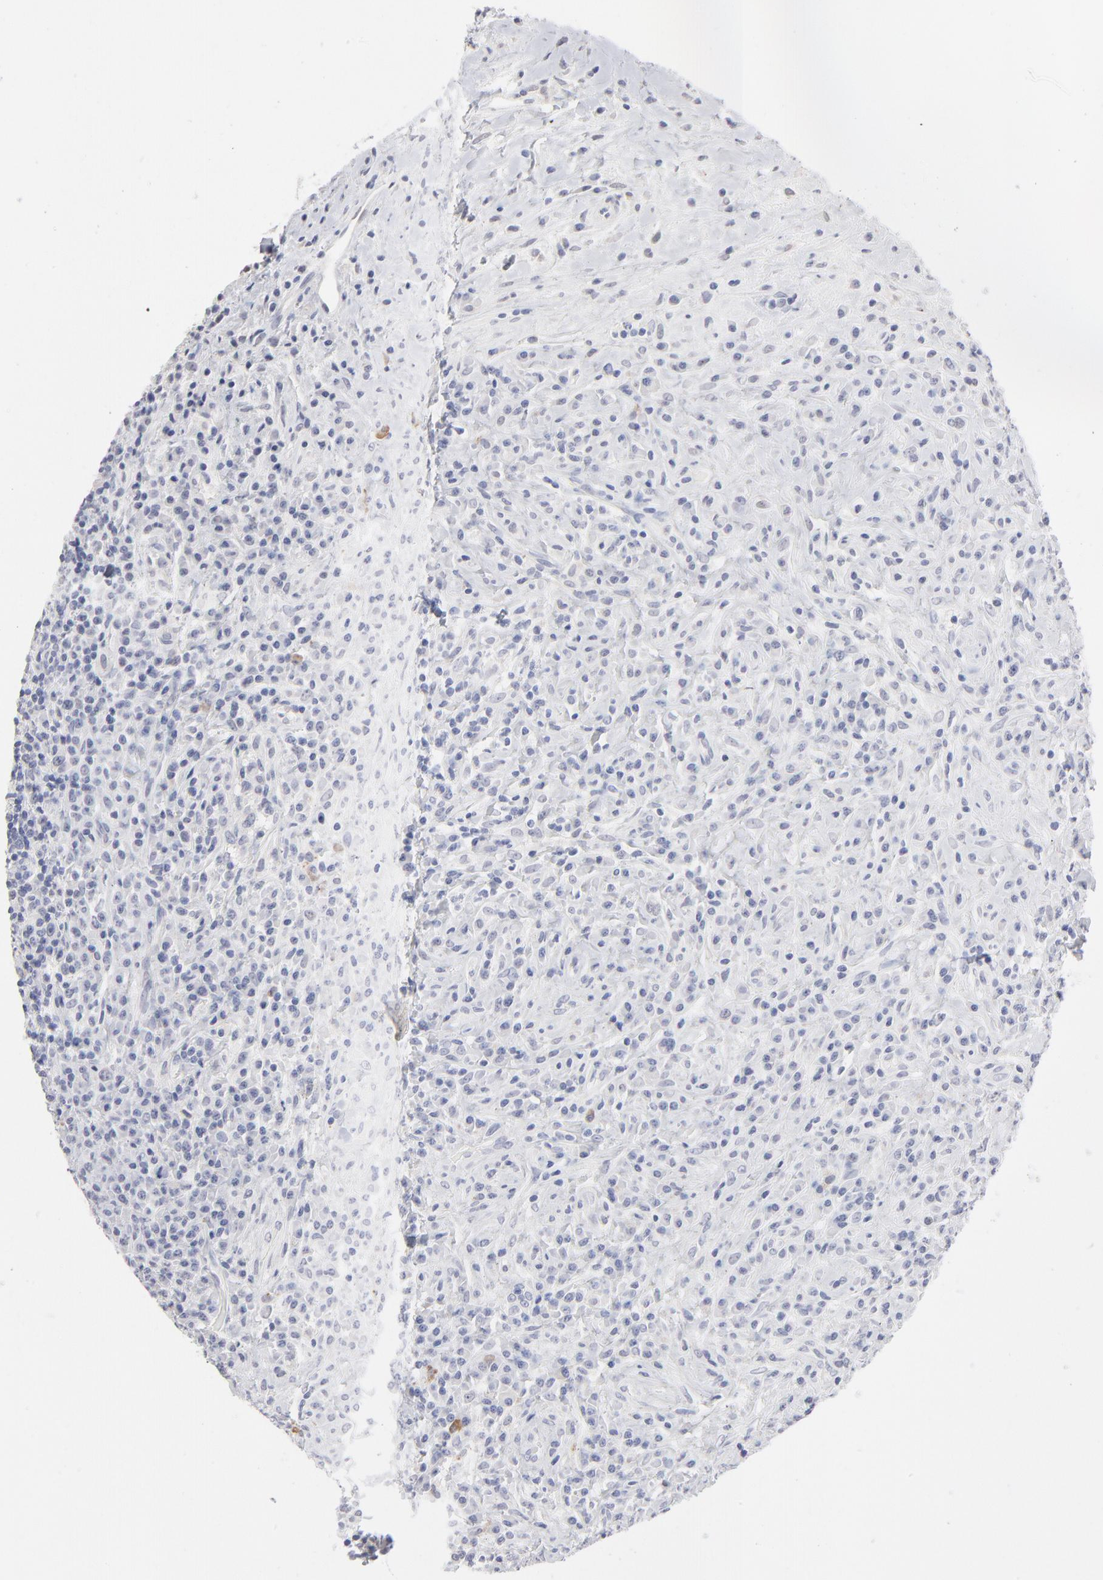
{"staining": {"intensity": "negative", "quantity": "none", "location": "none"}, "tissue": "lymphoma", "cell_type": "Tumor cells", "image_type": "cancer", "snomed": [{"axis": "morphology", "description": "Hodgkin's disease, NOS"}, {"axis": "topography", "description": "Lymph node"}], "caption": "IHC of Hodgkin's disease reveals no positivity in tumor cells. (DAB (3,3'-diaminobenzidine) IHC, high magnification).", "gene": "RBM3", "patient": {"sex": "female", "age": 25}}